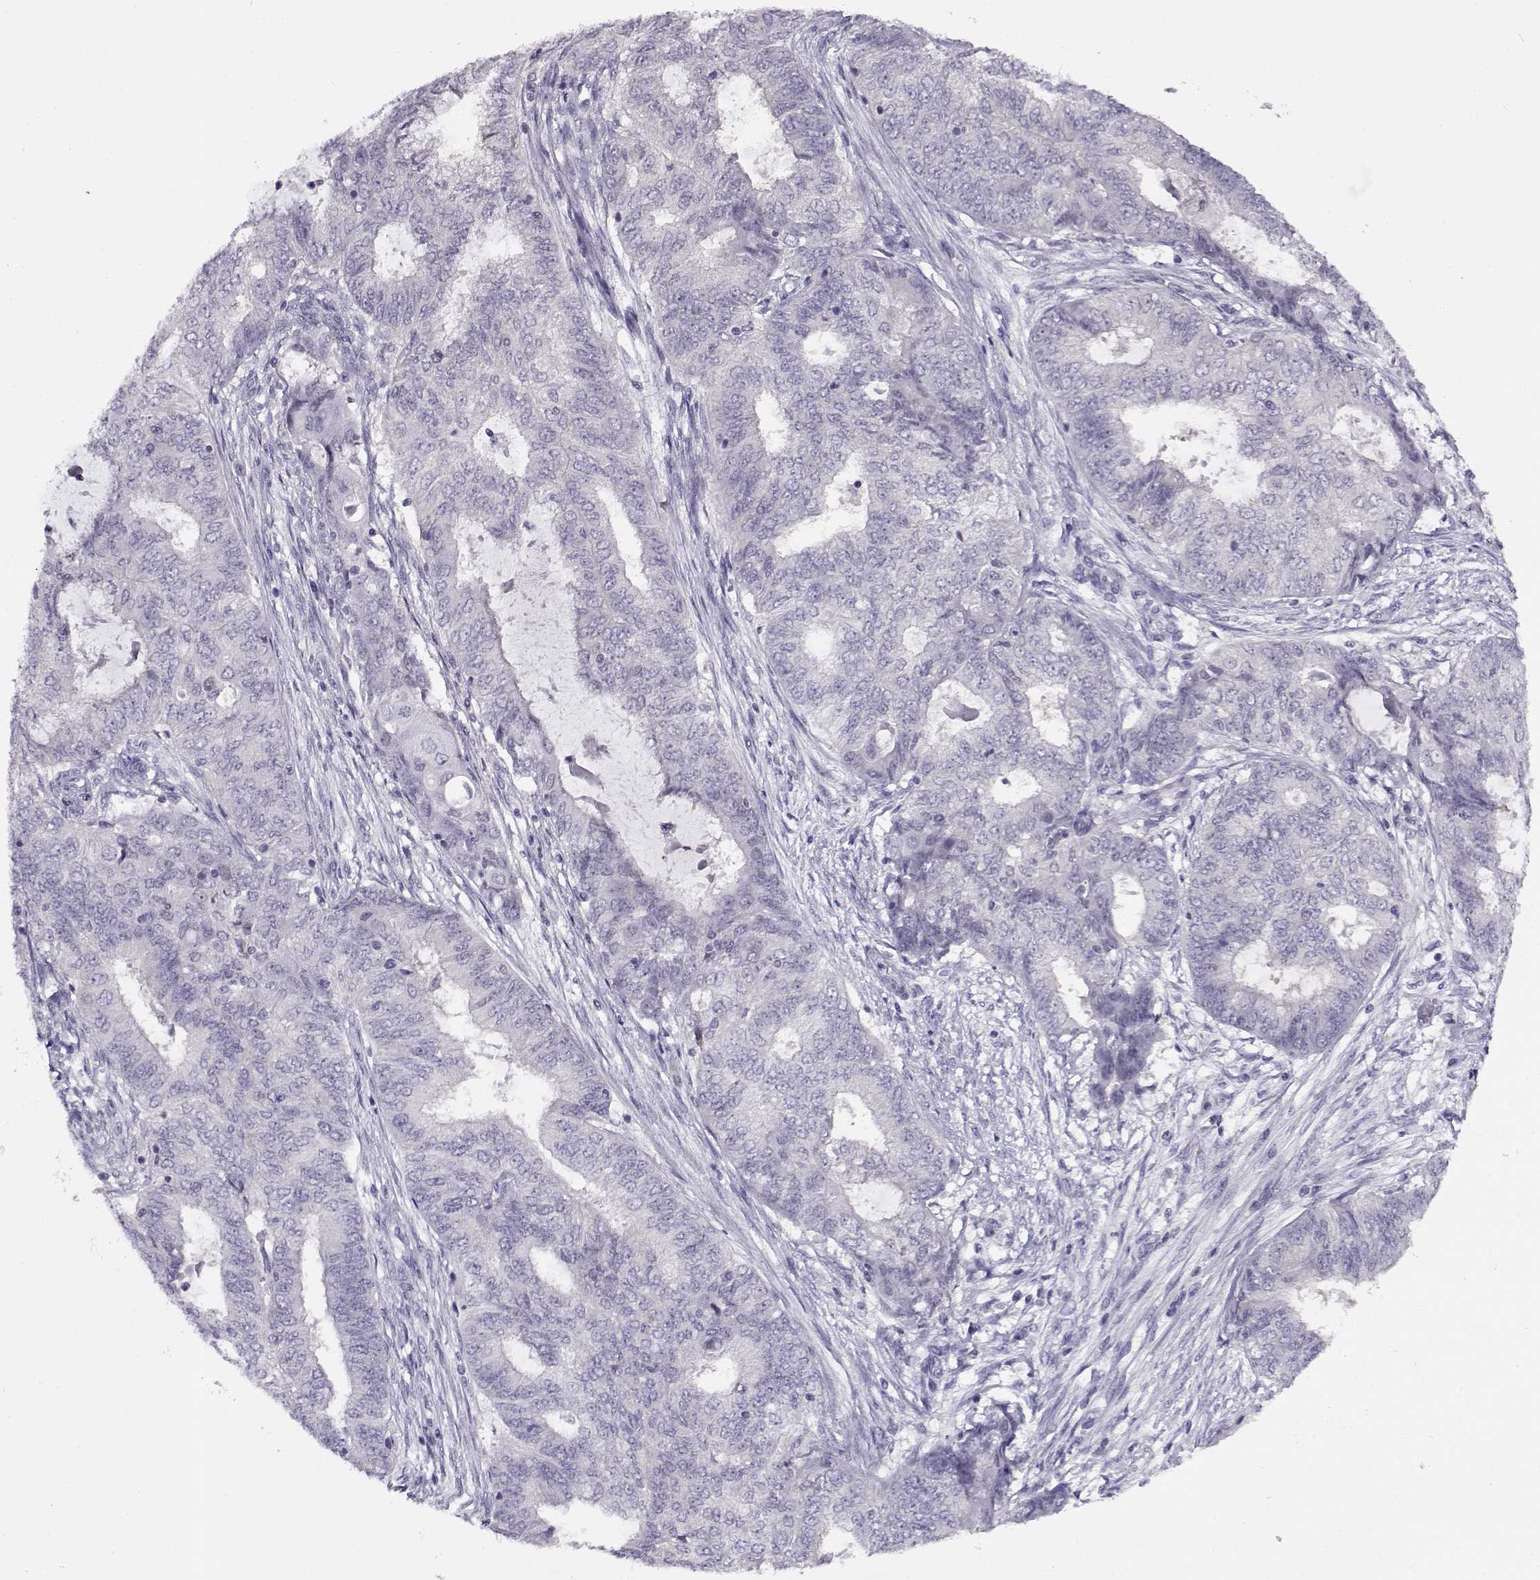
{"staining": {"intensity": "negative", "quantity": "none", "location": "none"}, "tissue": "endometrial cancer", "cell_type": "Tumor cells", "image_type": "cancer", "snomed": [{"axis": "morphology", "description": "Adenocarcinoma, NOS"}, {"axis": "topography", "description": "Endometrium"}], "caption": "The photomicrograph reveals no staining of tumor cells in adenocarcinoma (endometrial).", "gene": "FEZF1", "patient": {"sex": "female", "age": 62}}